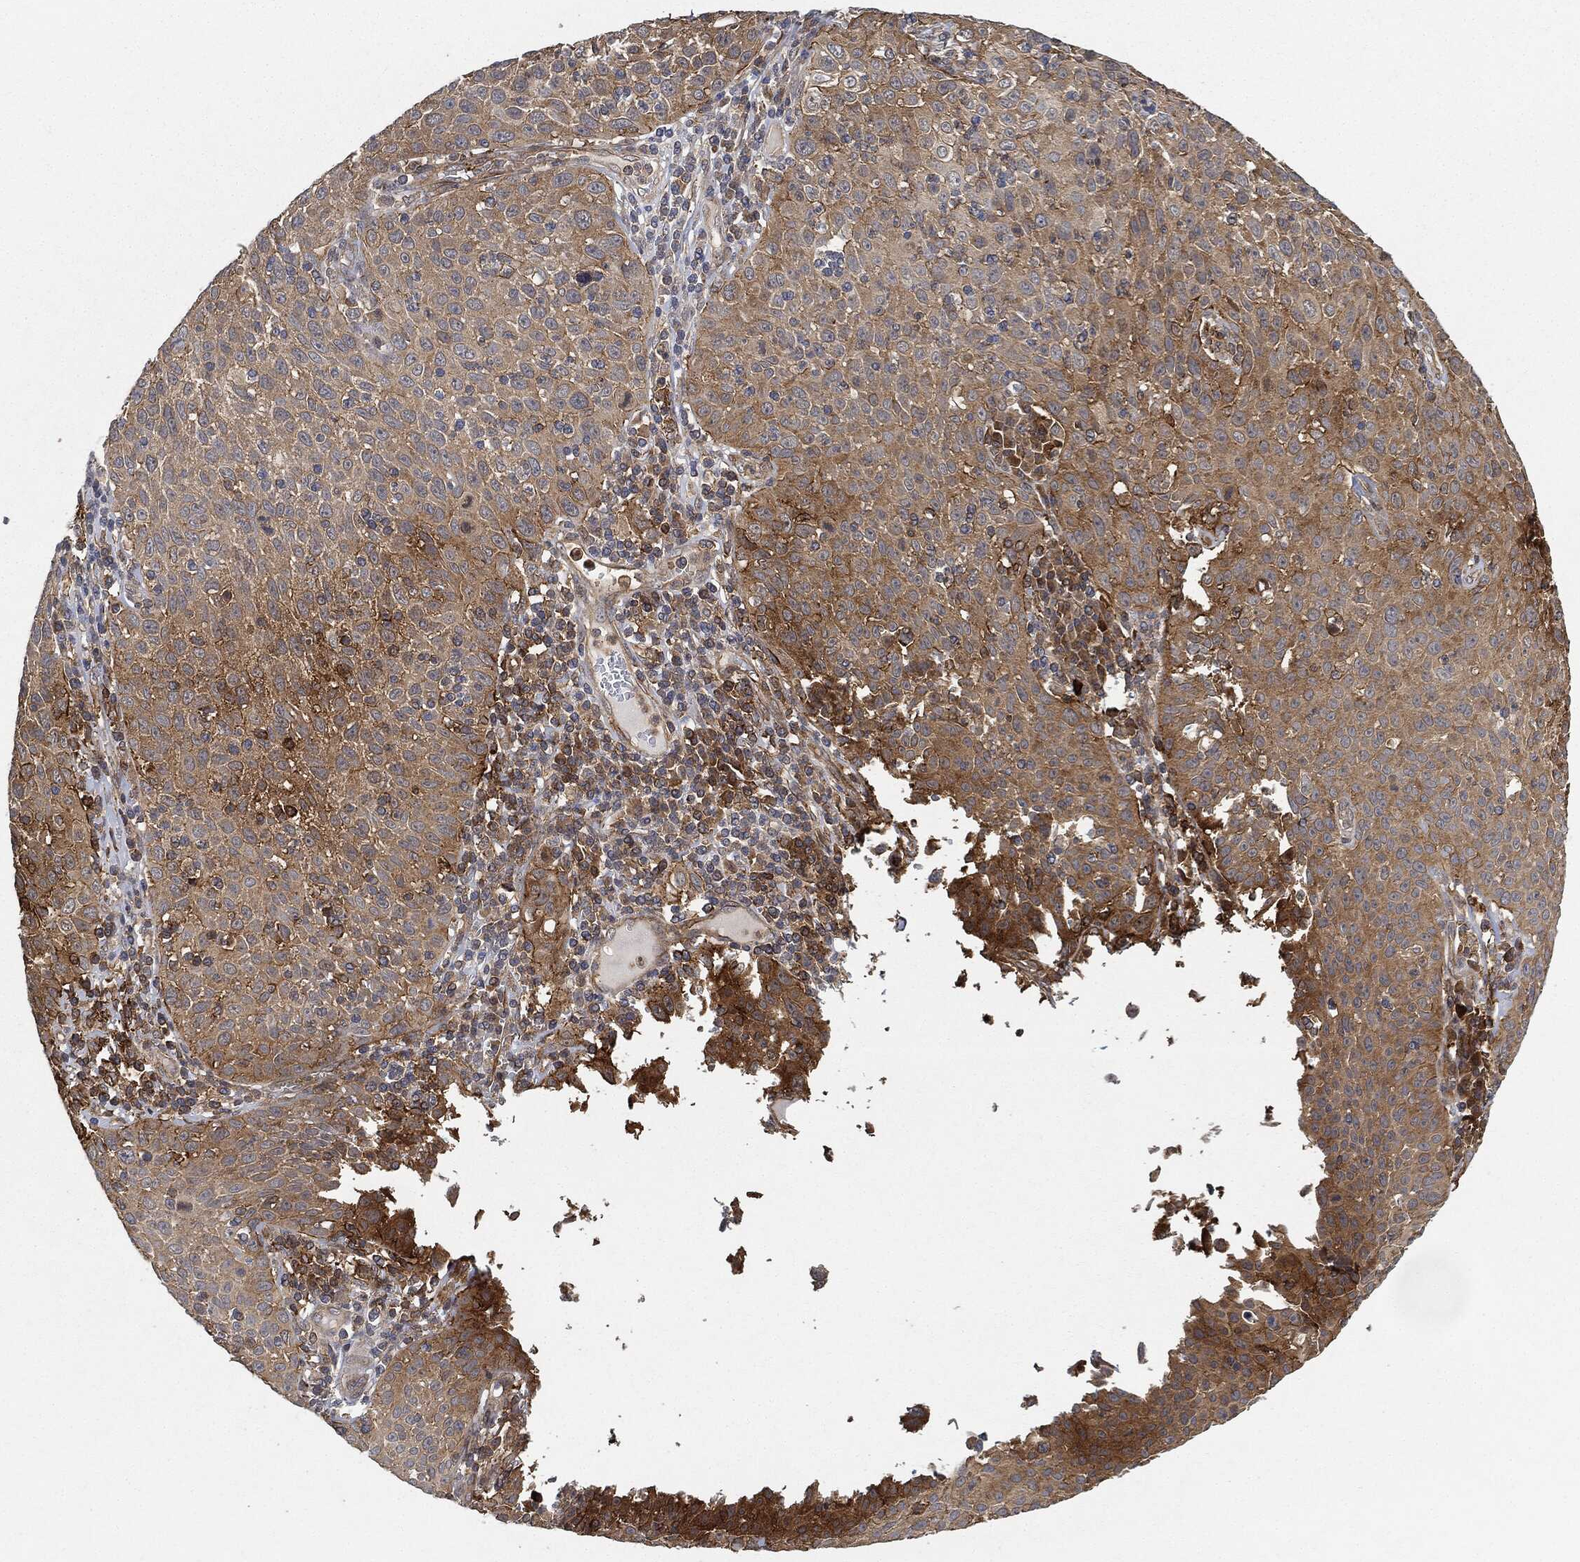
{"staining": {"intensity": "moderate", "quantity": "25%-75%", "location": "cytoplasmic/membranous"}, "tissue": "cervical cancer", "cell_type": "Tumor cells", "image_type": "cancer", "snomed": [{"axis": "morphology", "description": "Squamous cell carcinoma, NOS"}, {"axis": "topography", "description": "Cervix"}], "caption": "Cervical squamous cell carcinoma stained with a protein marker exhibits moderate staining in tumor cells.", "gene": "TPT1", "patient": {"sex": "female", "age": 26}}